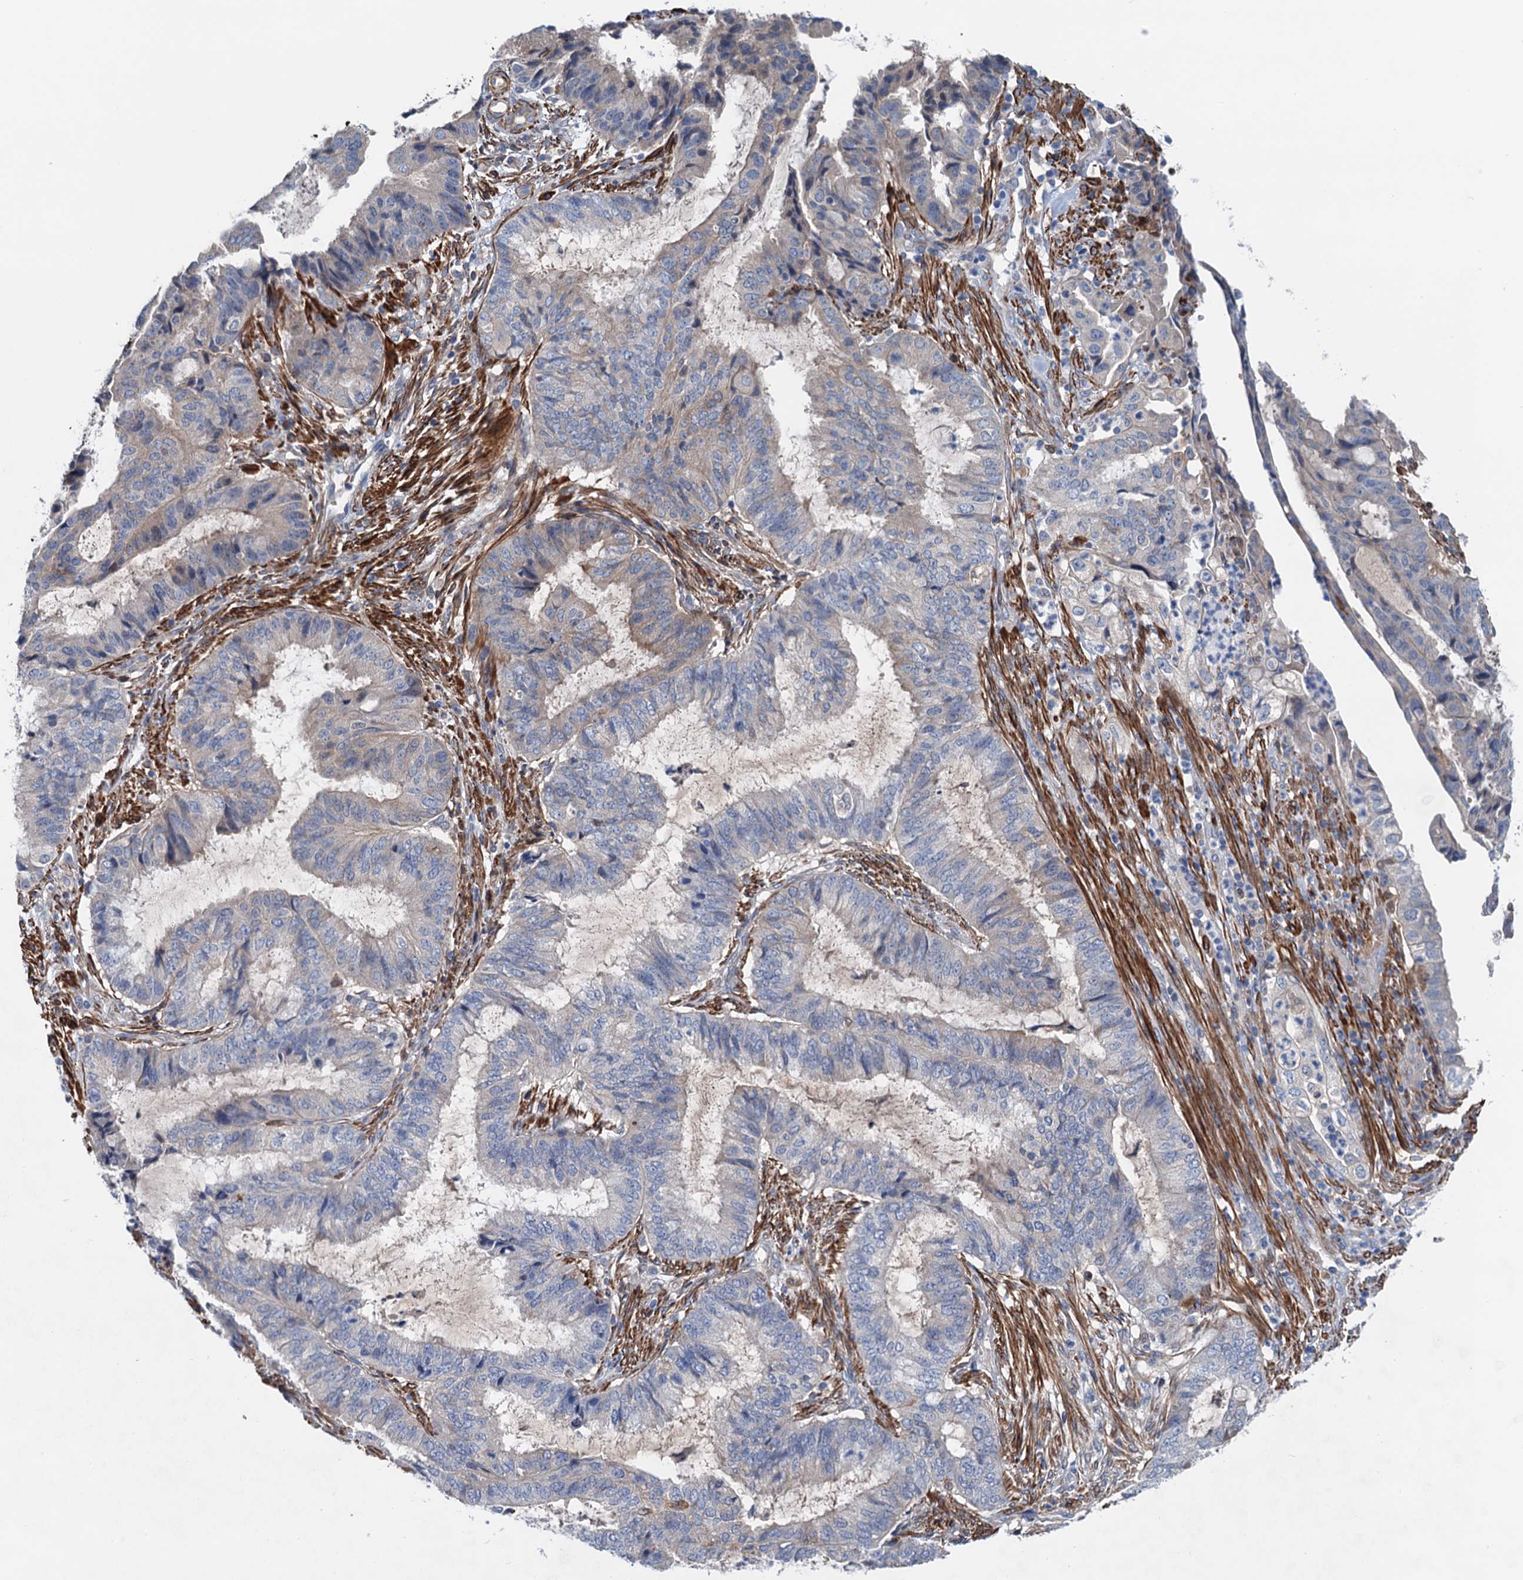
{"staining": {"intensity": "negative", "quantity": "none", "location": "none"}, "tissue": "endometrial cancer", "cell_type": "Tumor cells", "image_type": "cancer", "snomed": [{"axis": "morphology", "description": "Adenocarcinoma, NOS"}, {"axis": "topography", "description": "Endometrium"}], "caption": "Endometrial adenocarcinoma stained for a protein using immunohistochemistry demonstrates no positivity tumor cells.", "gene": "CSTPP1", "patient": {"sex": "female", "age": 51}}